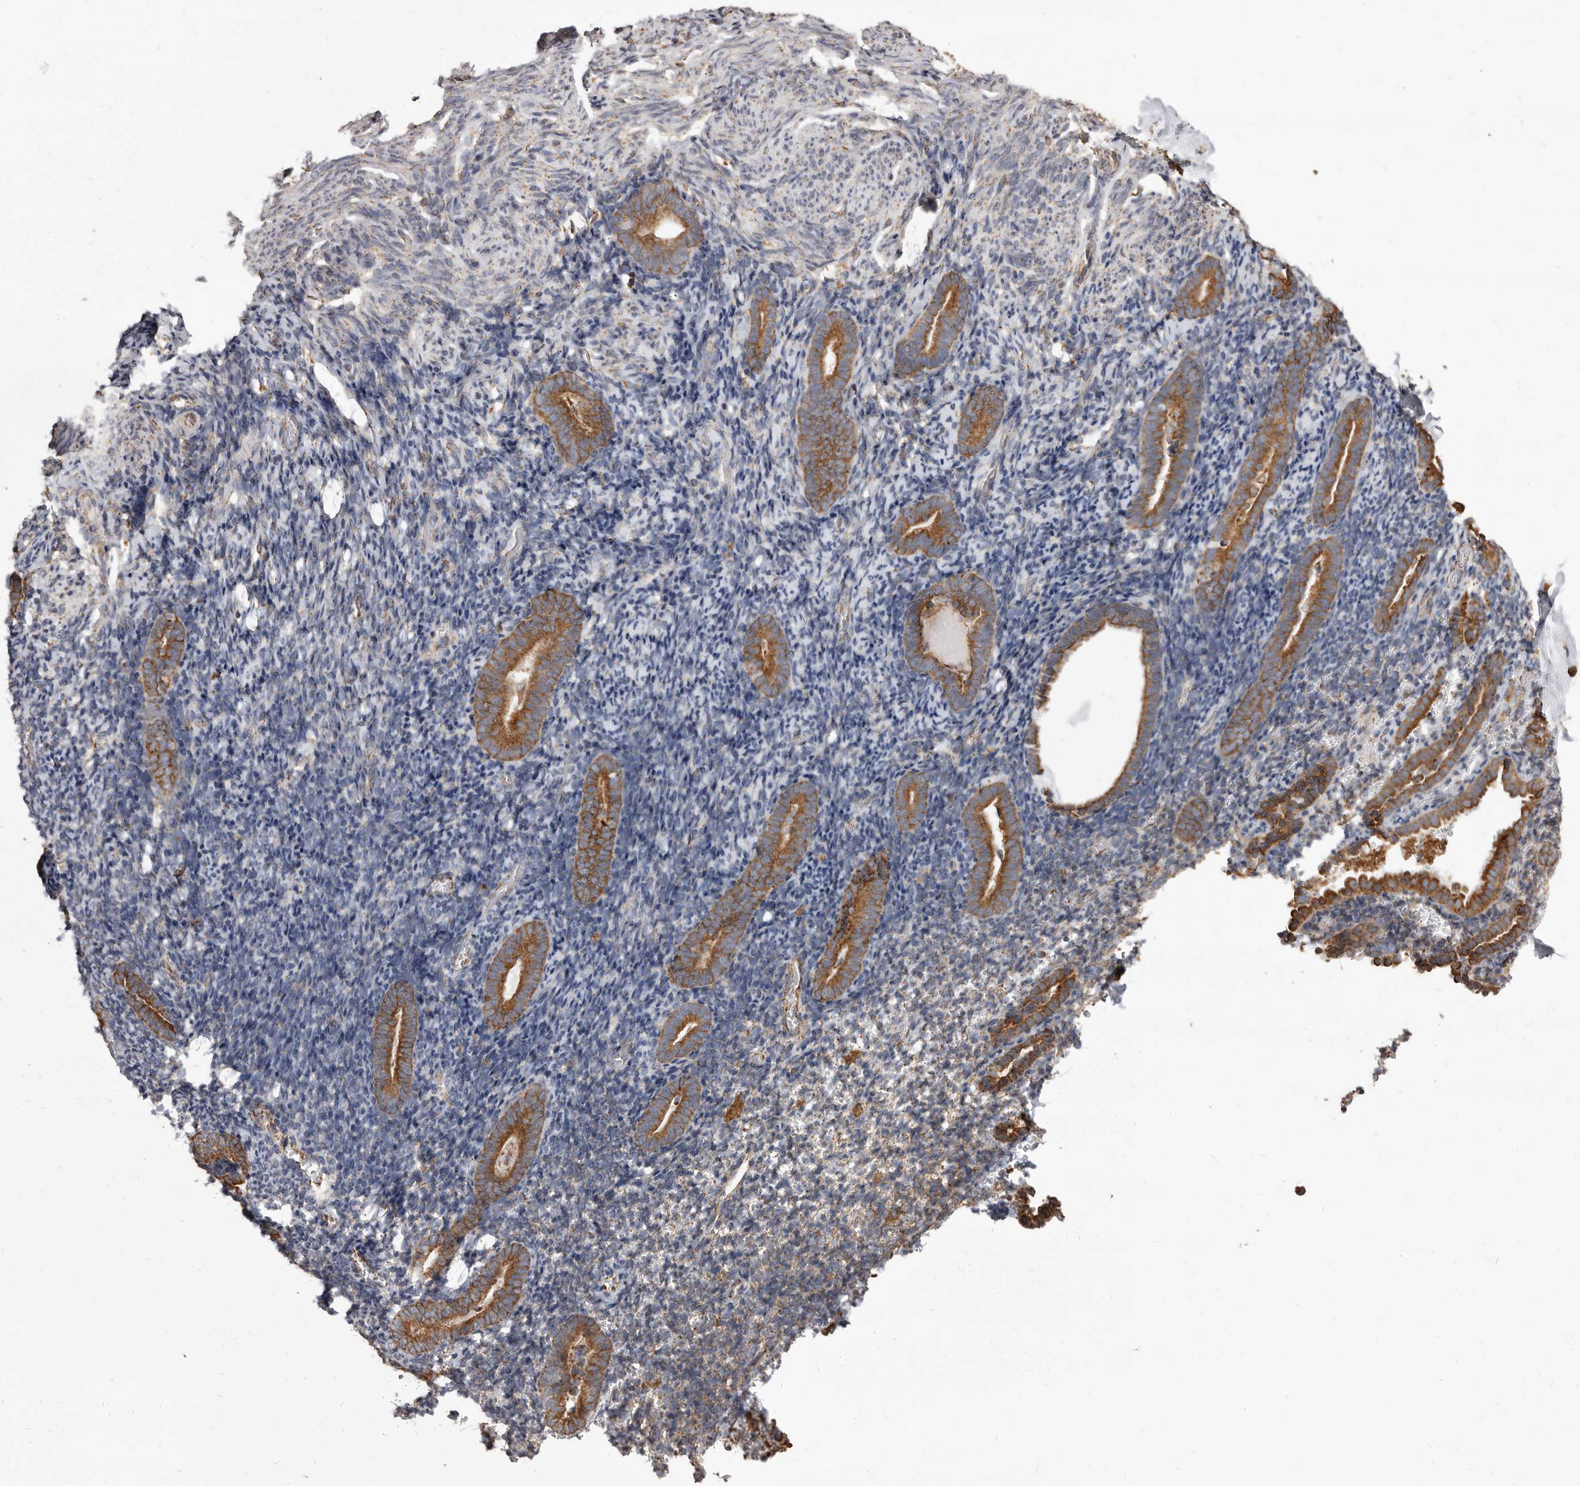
{"staining": {"intensity": "moderate", "quantity": "25%-75%", "location": "cytoplasmic/membranous"}, "tissue": "endometrium", "cell_type": "Cells in endometrial stroma", "image_type": "normal", "snomed": [{"axis": "morphology", "description": "Normal tissue, NOS"}, {"axis": "topography", "description": "Endometrium"}], "caption": "Endometrium stained with IHC exhibits moderate cytoplasmic/membranous positivity in approximately 25%-75% of cells in endometrial stroma.", "gene": "CDK5RAP3", "patient": {"sex": "female", "age": 51}}